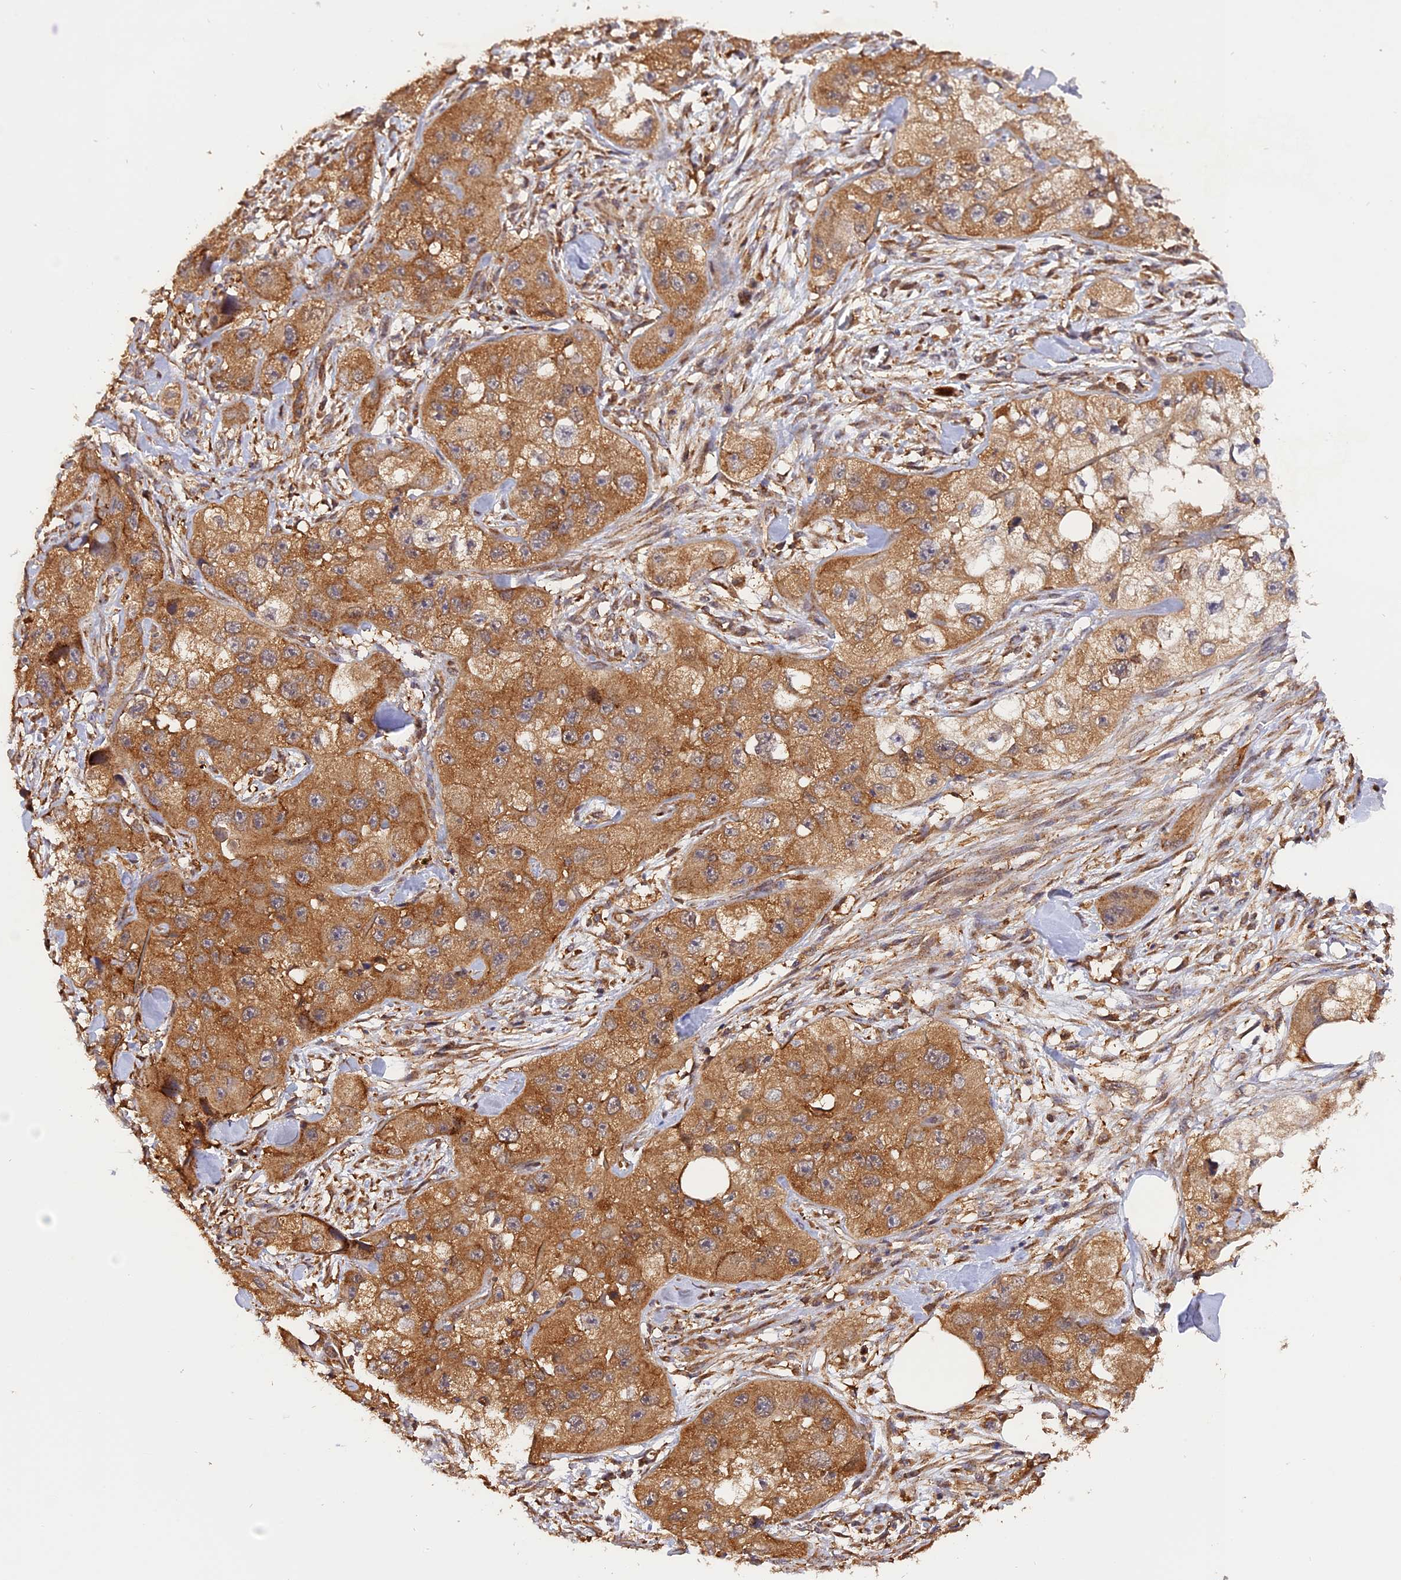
{"staining": {"intensity": "moderate", "quantity": ">75%", "location": "cytoplasmic/membranous"}, "tissue": "skin cancer", "cell_type": "Tumor cells", "image_type": "cancer", "snomed": [{"axis": "morphology", "description": "Squamous cell carcinoma, NOS"}, {"axis": "topography", "description": "Skin"}, {"axis": "topography", "description": "Subcutis"}], "caption": "About >75% of tumor cells in skin cancer show moderate cytoplasmic/membranous protein positivity as visualized by brown immunohistochemical staining.", "gene": "PEX3", "patient": {"sex": "male", "age": 73}}